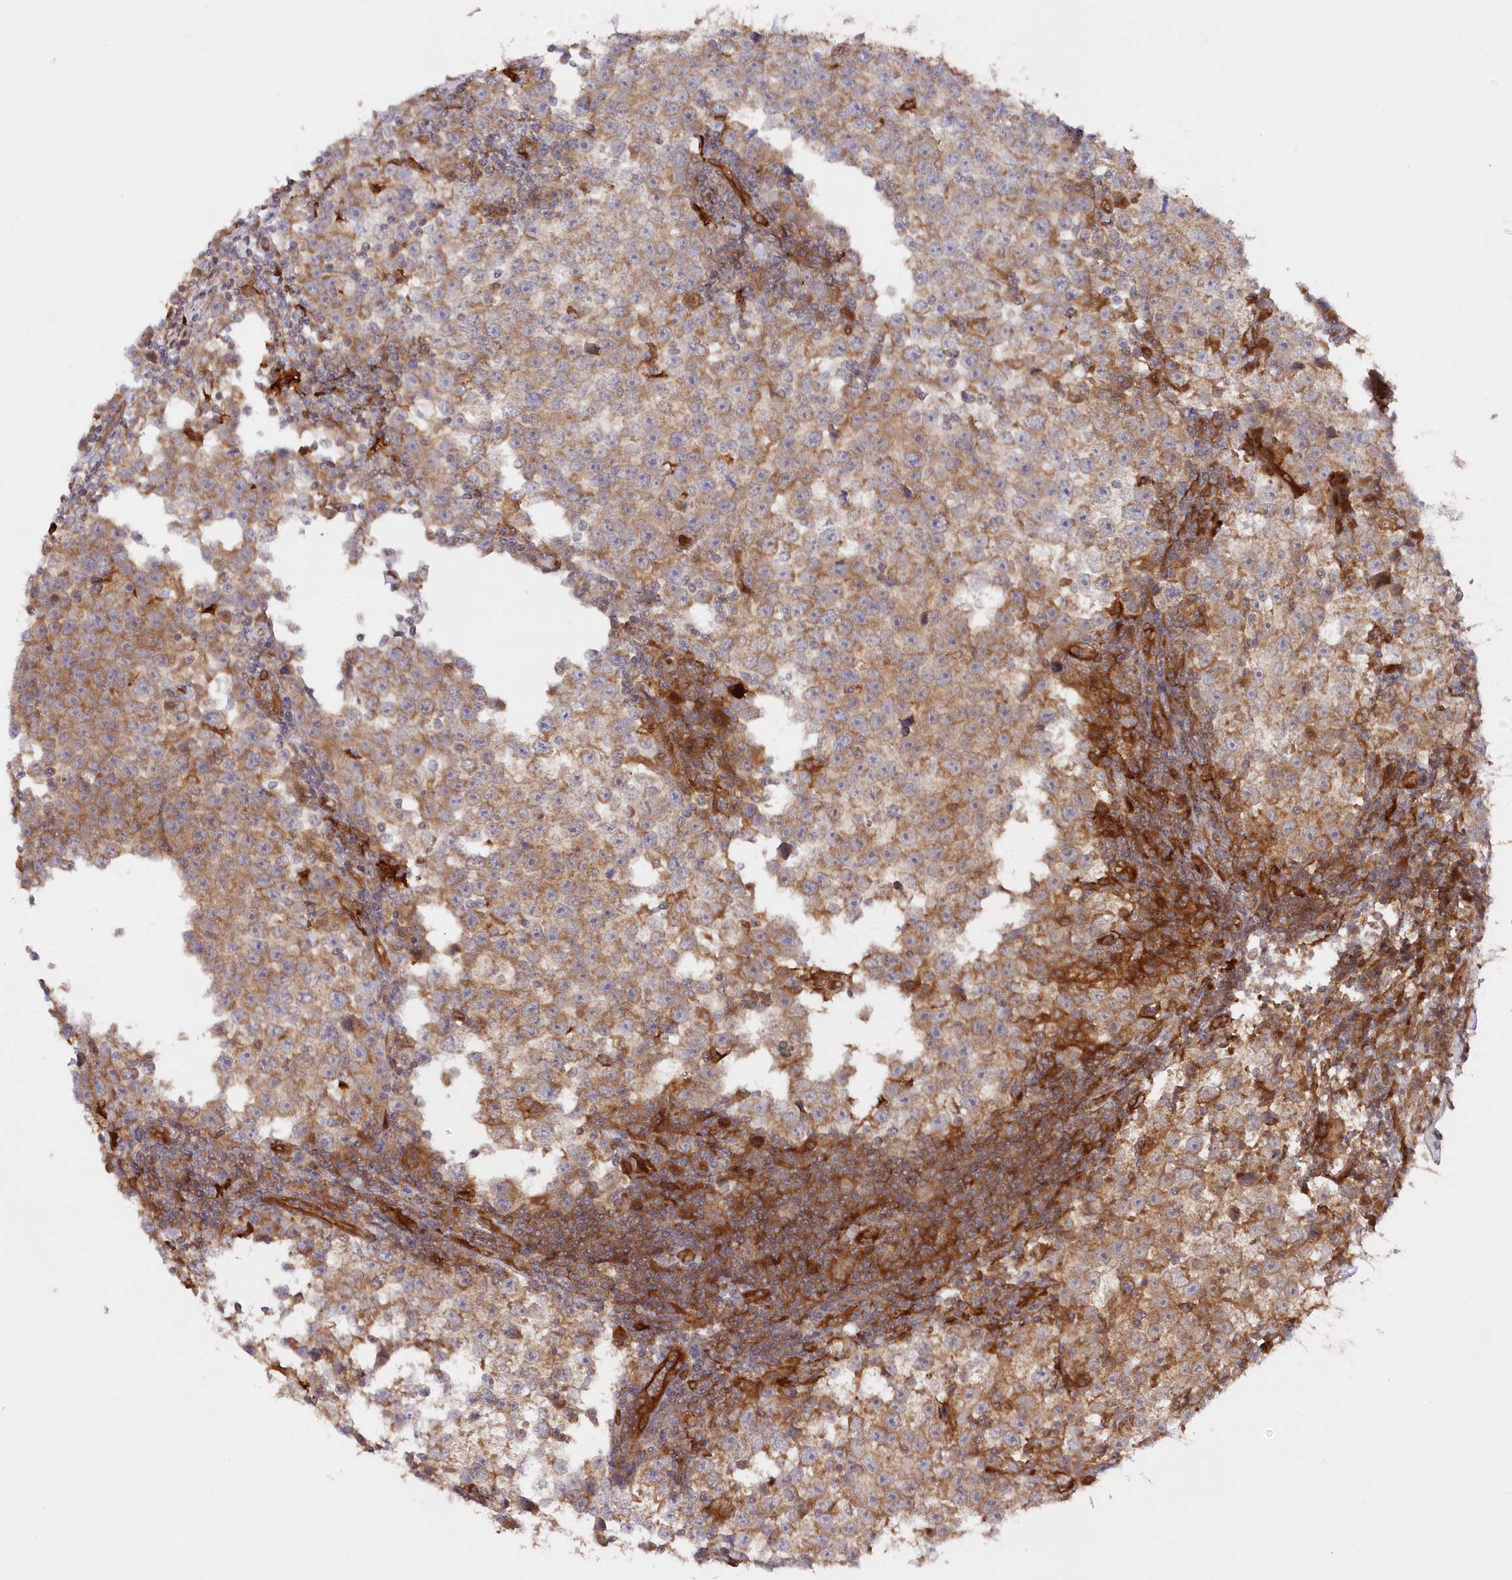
{"staining": {"intensity": "moderate", "quantity": ">75%", "location": "cytoplasmic/membranous"}, "tissue": "testis cancer", "cell_type": "Tumor cells", "image_type": "cancer", "snomed": [{"axis": "morphology", "description": "Normal tissue, NOS"}, {"axis": "morphology", "description": "Seminoma, NOS"}, {"axis": "topography", "description": "Testis"}], "caption": "The immunohistochemical stain labels moderate cytoplasmic/membranous expression in tumor cells of testis seminoma tissue.", "gene": "GBE1", "patient": {"sex": "male", "age": 43}}